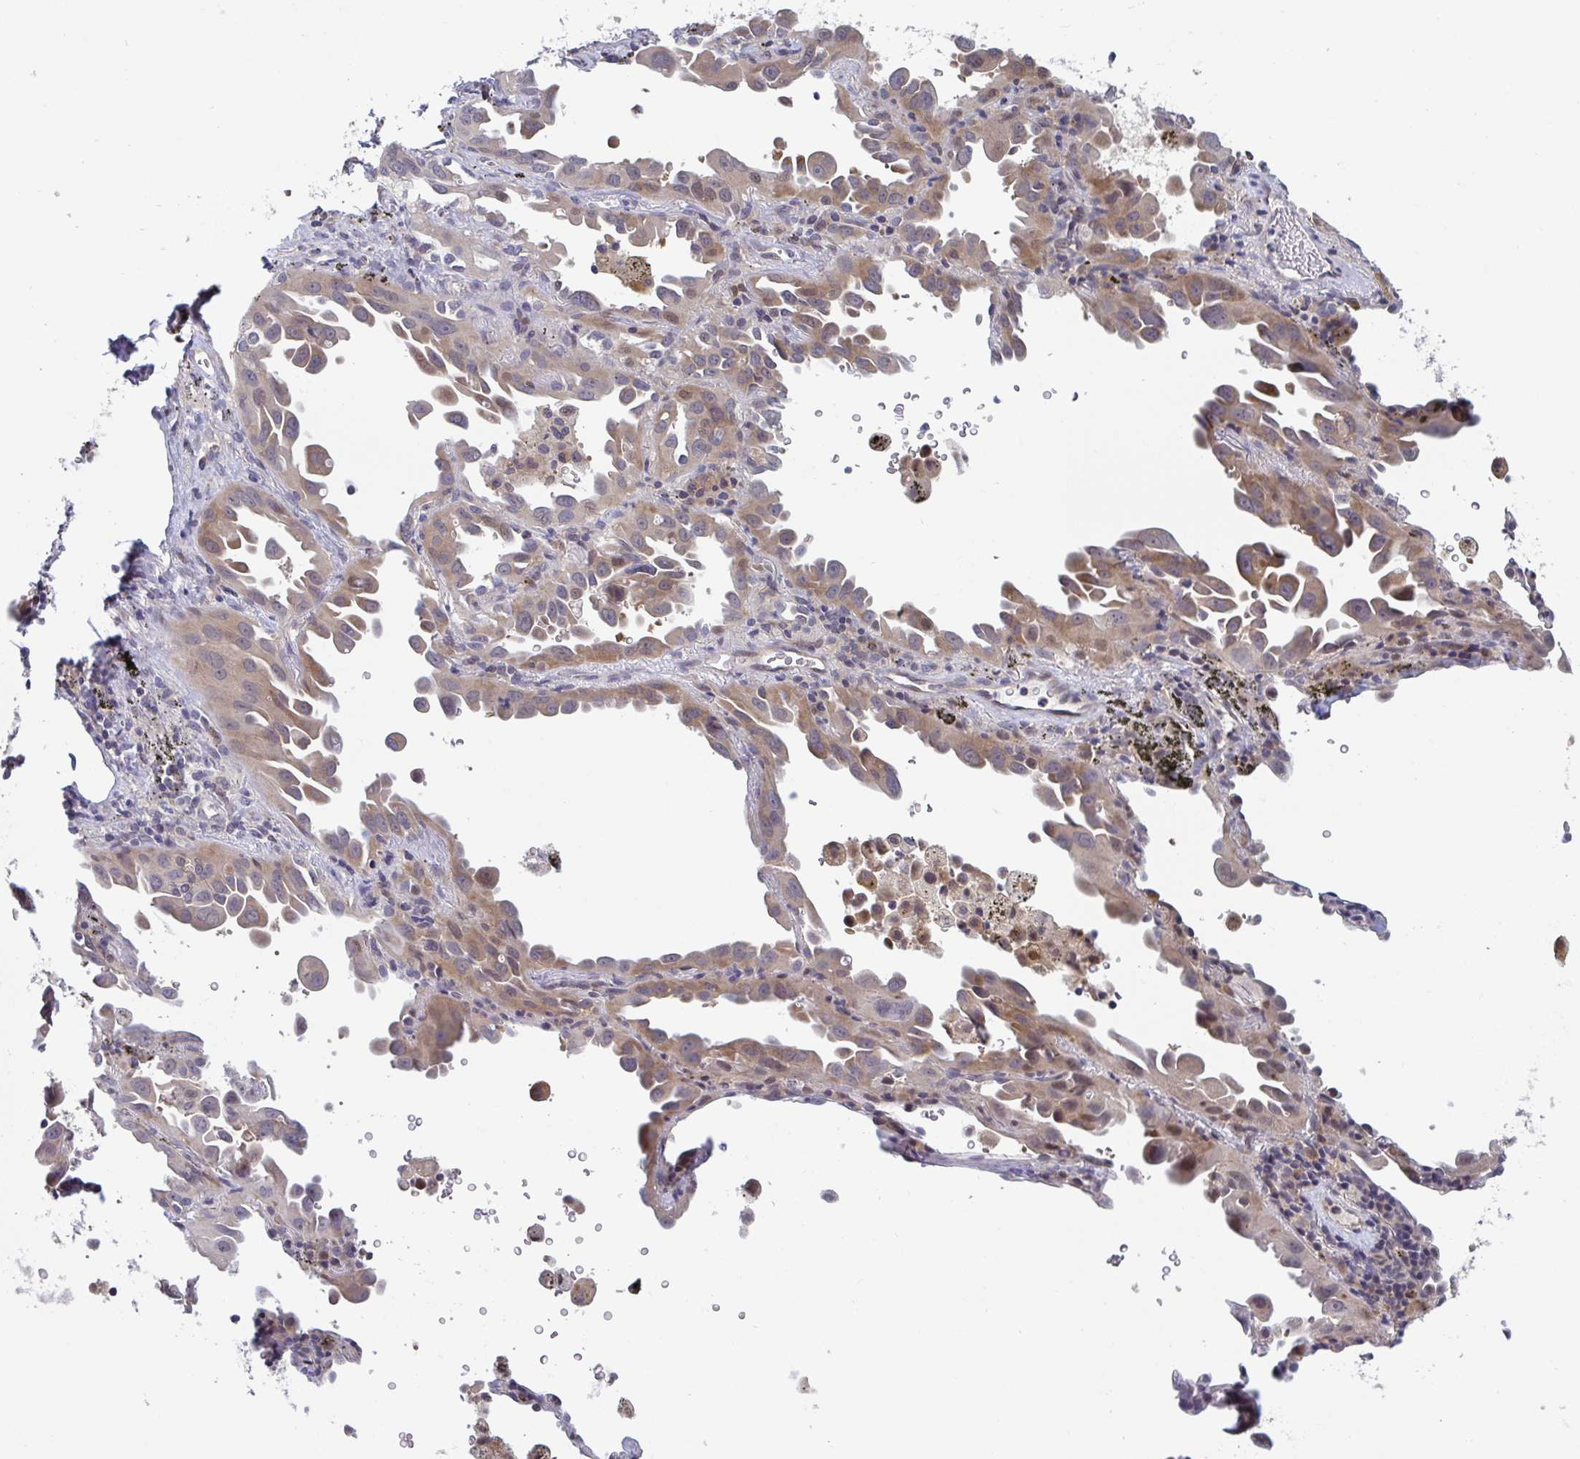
{"staining": {"intensity": "moderate", "quantity": "25%-75%", "location": "cytoplasmic/membranous"}, "tissue": "lung cancer", "cell_type": "Tumor cells", "image_type": "cancer", "snomed": [{"axis": "morphology", "description": "Adenocarcinoma, NOS"}, {"axis": "topography", "description": "Lung"}], "caption": "Lung cancer (adenocarcinoma) was stained to show a protein in brown. There is medium levels of moderate cytoplasmic/membranous staining in approximately 25%-75% of tumor cells. Nuclei are stained in blue.", "gene": "RIOK1", "patient": {"sex": "male", "age": 68}}